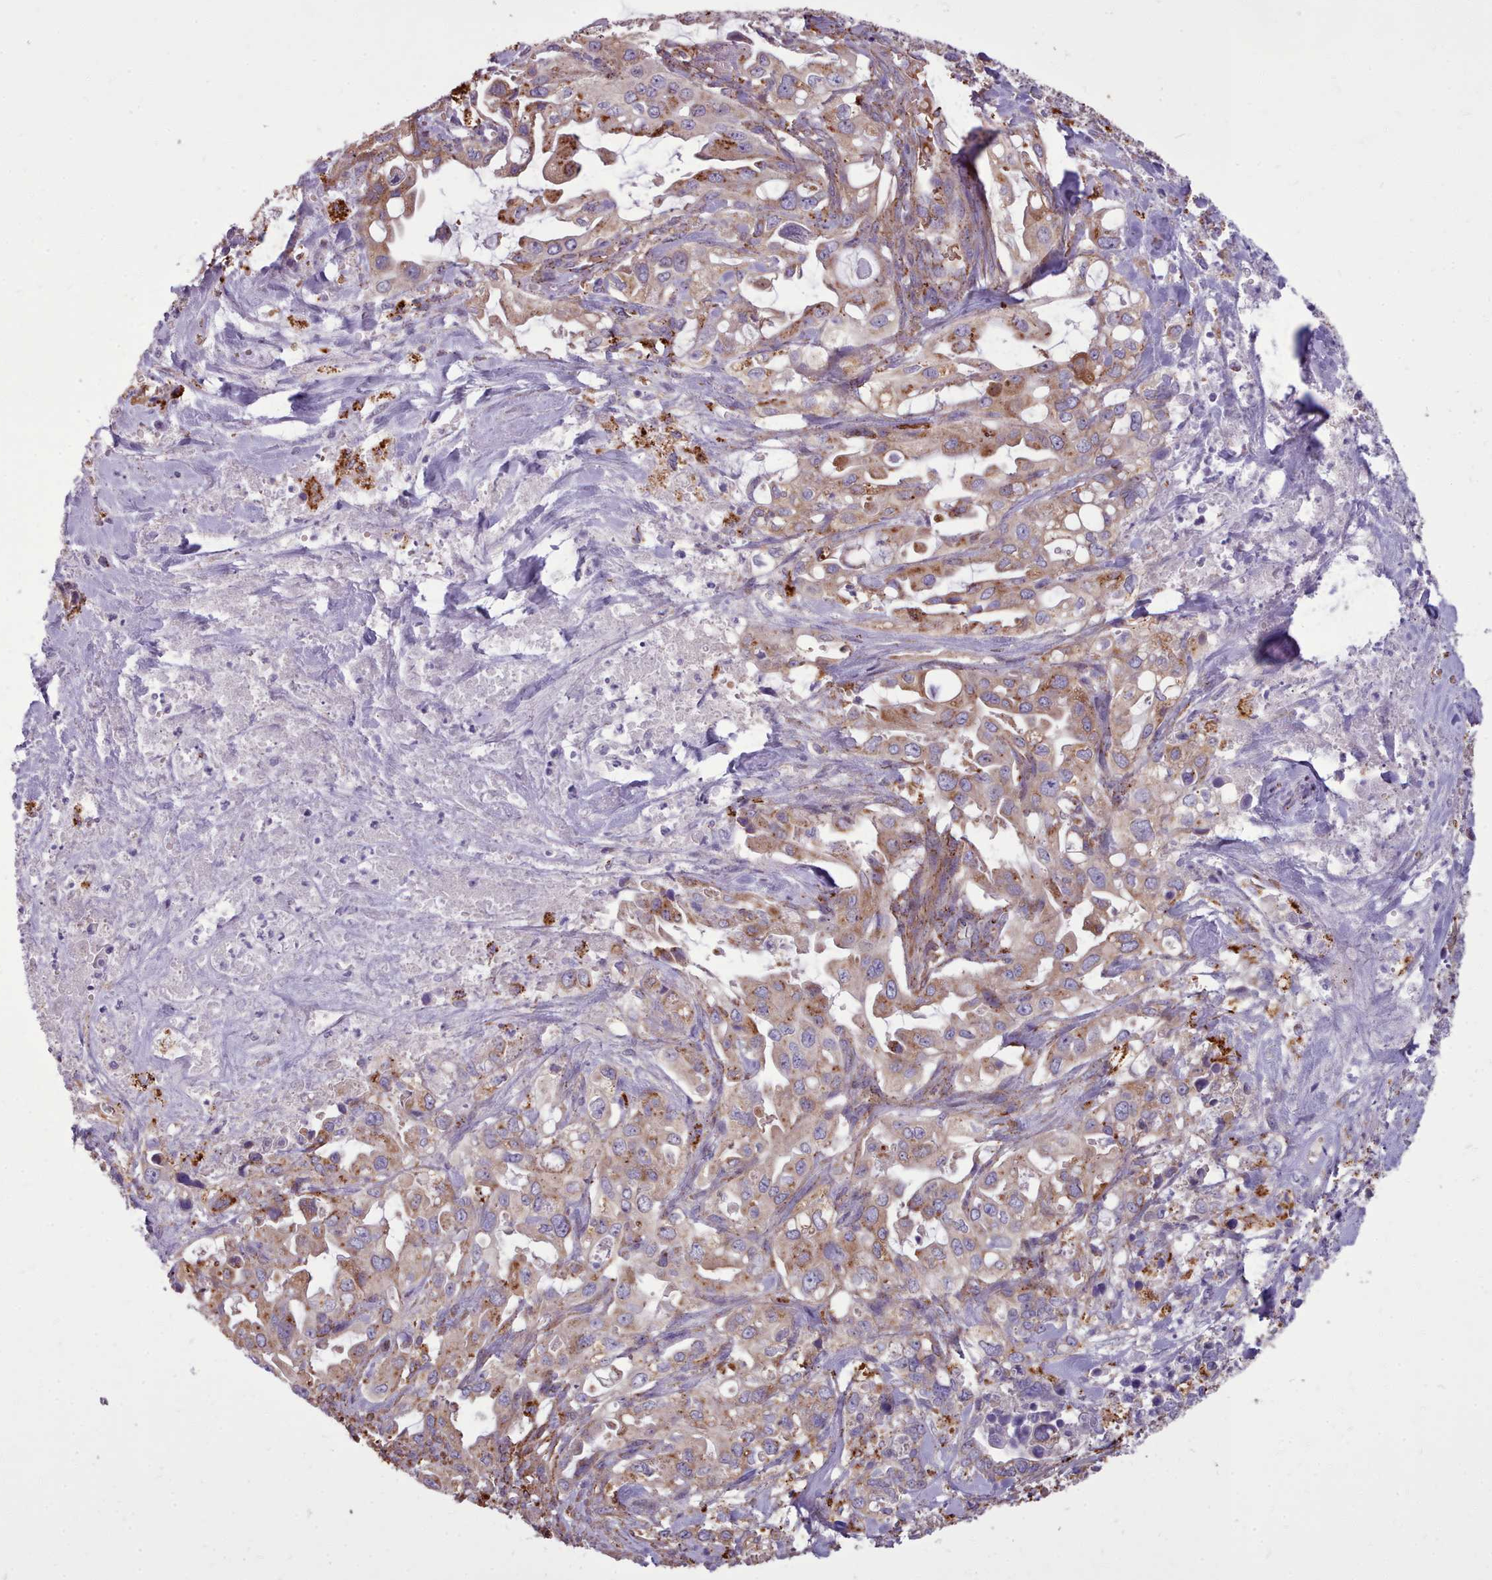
{"staining": {"intensity": "weak", "quantity": ">75%", "location": "cytoplasmic/membranous"}, "tissue": "pancreatic cancer", "cell_type": "Tumor cells", "image_type": "cancer", "snomed": [{"axis": "morphology", "description": "Adenocarcinoma, NOS"}, {"axis": "topography", "description": "Pancreas"}], "caption": "Protein expression analysis of pancreatic cancer displays weak cytoplasmic/membranous positivity in about >75% of tumor cells.", "gene": "PACSIN3", "patient": {"sex": "female", "age": 61}}